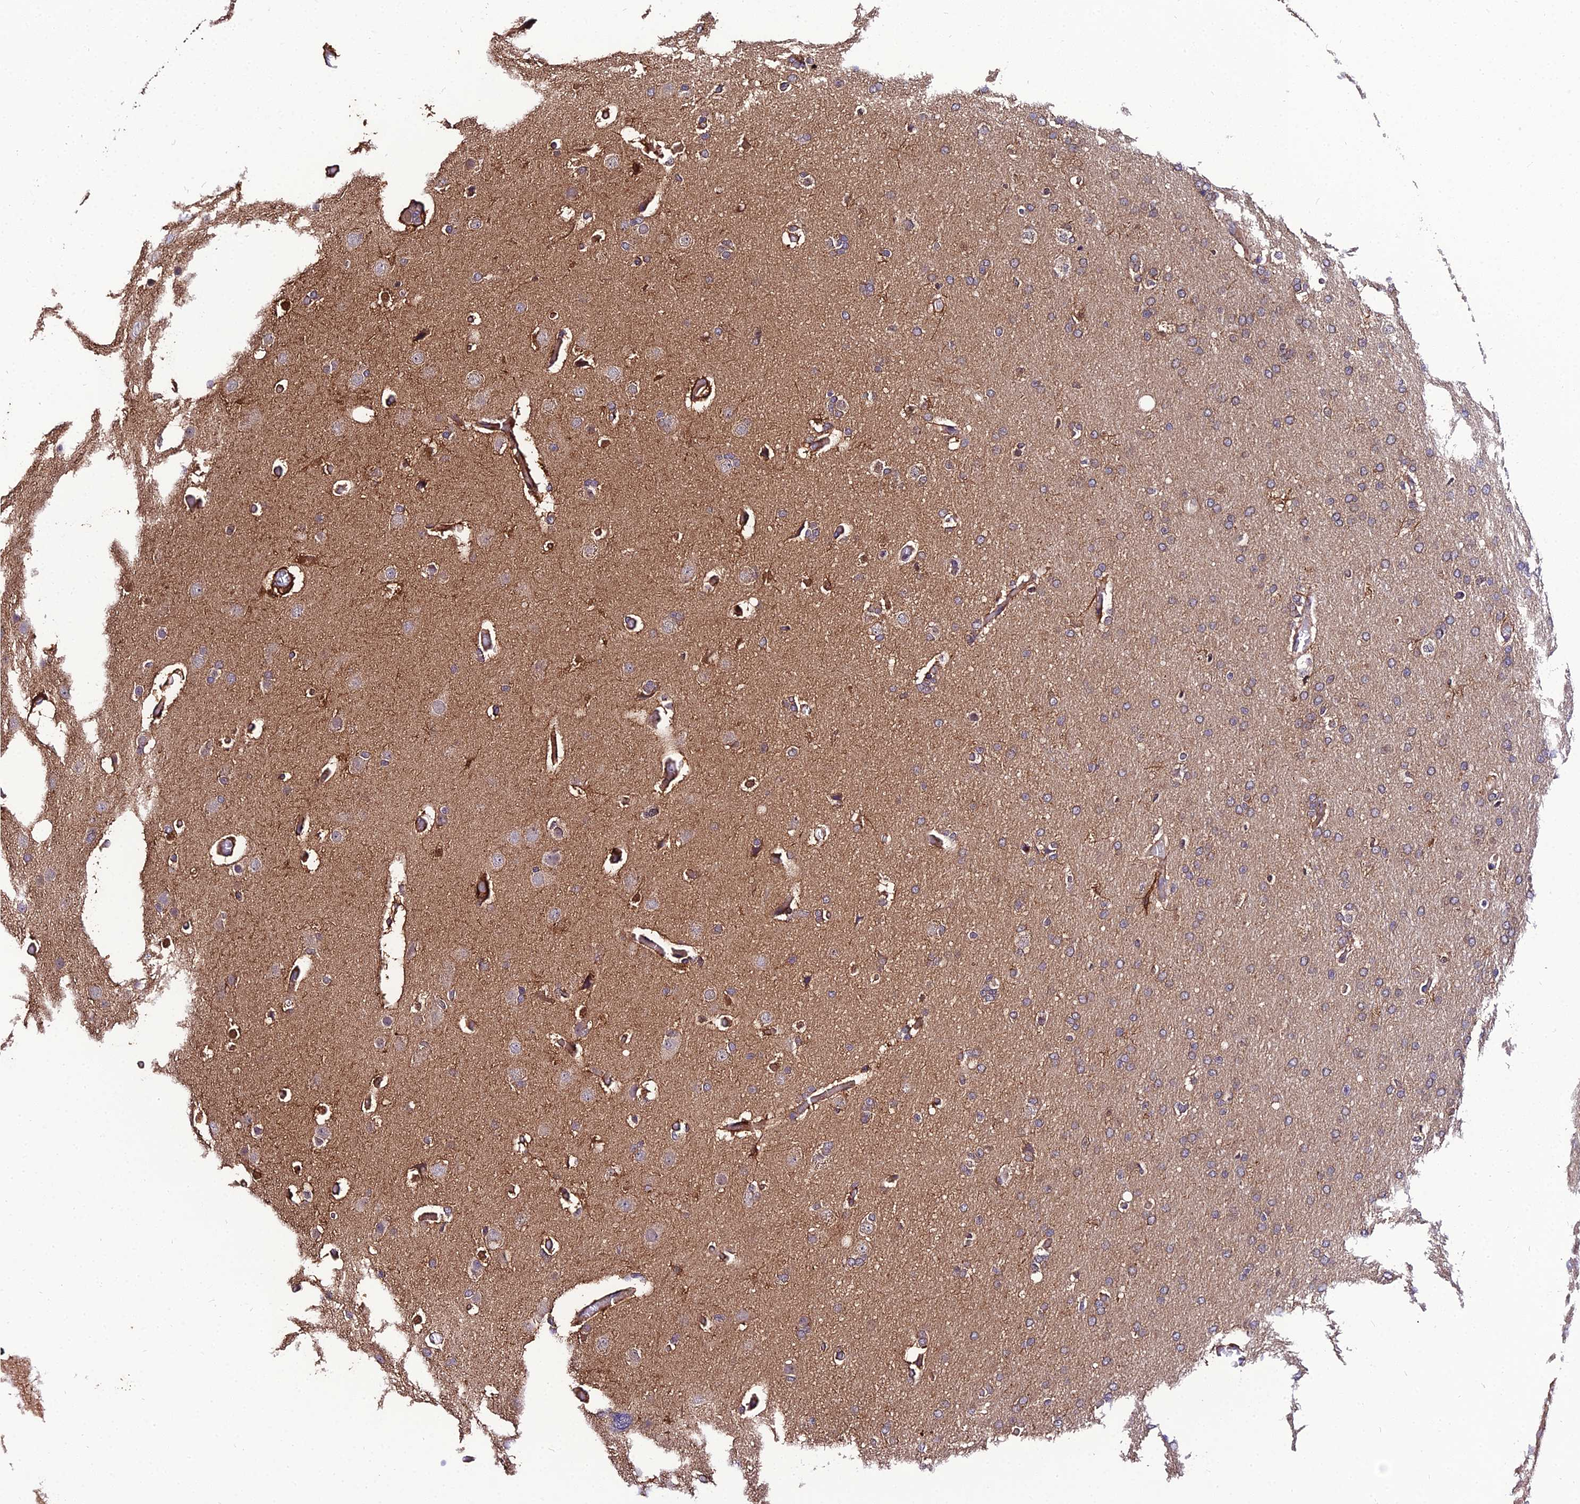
{"staining": {"intensity": "weak", "quantity": "25%-75%", "location": "cytoplasmic/membranous"}, "tissue": "glioma", "cell_type": "Tumor cells", "image_type": "cancer", "snomed": [{"axis": "morphology", "description": "Glioma, malignant, High grade"}, {"axis": "topography", "description": "Cerebral cortex"}], "caption": "Protein analysis of glioma tissue shows weak cytoplasmic/membranous expression in approximately 25%-75% of tumor cells.", "gene": "C2orf69", "patient": {"sex": "female", "age": 36}}